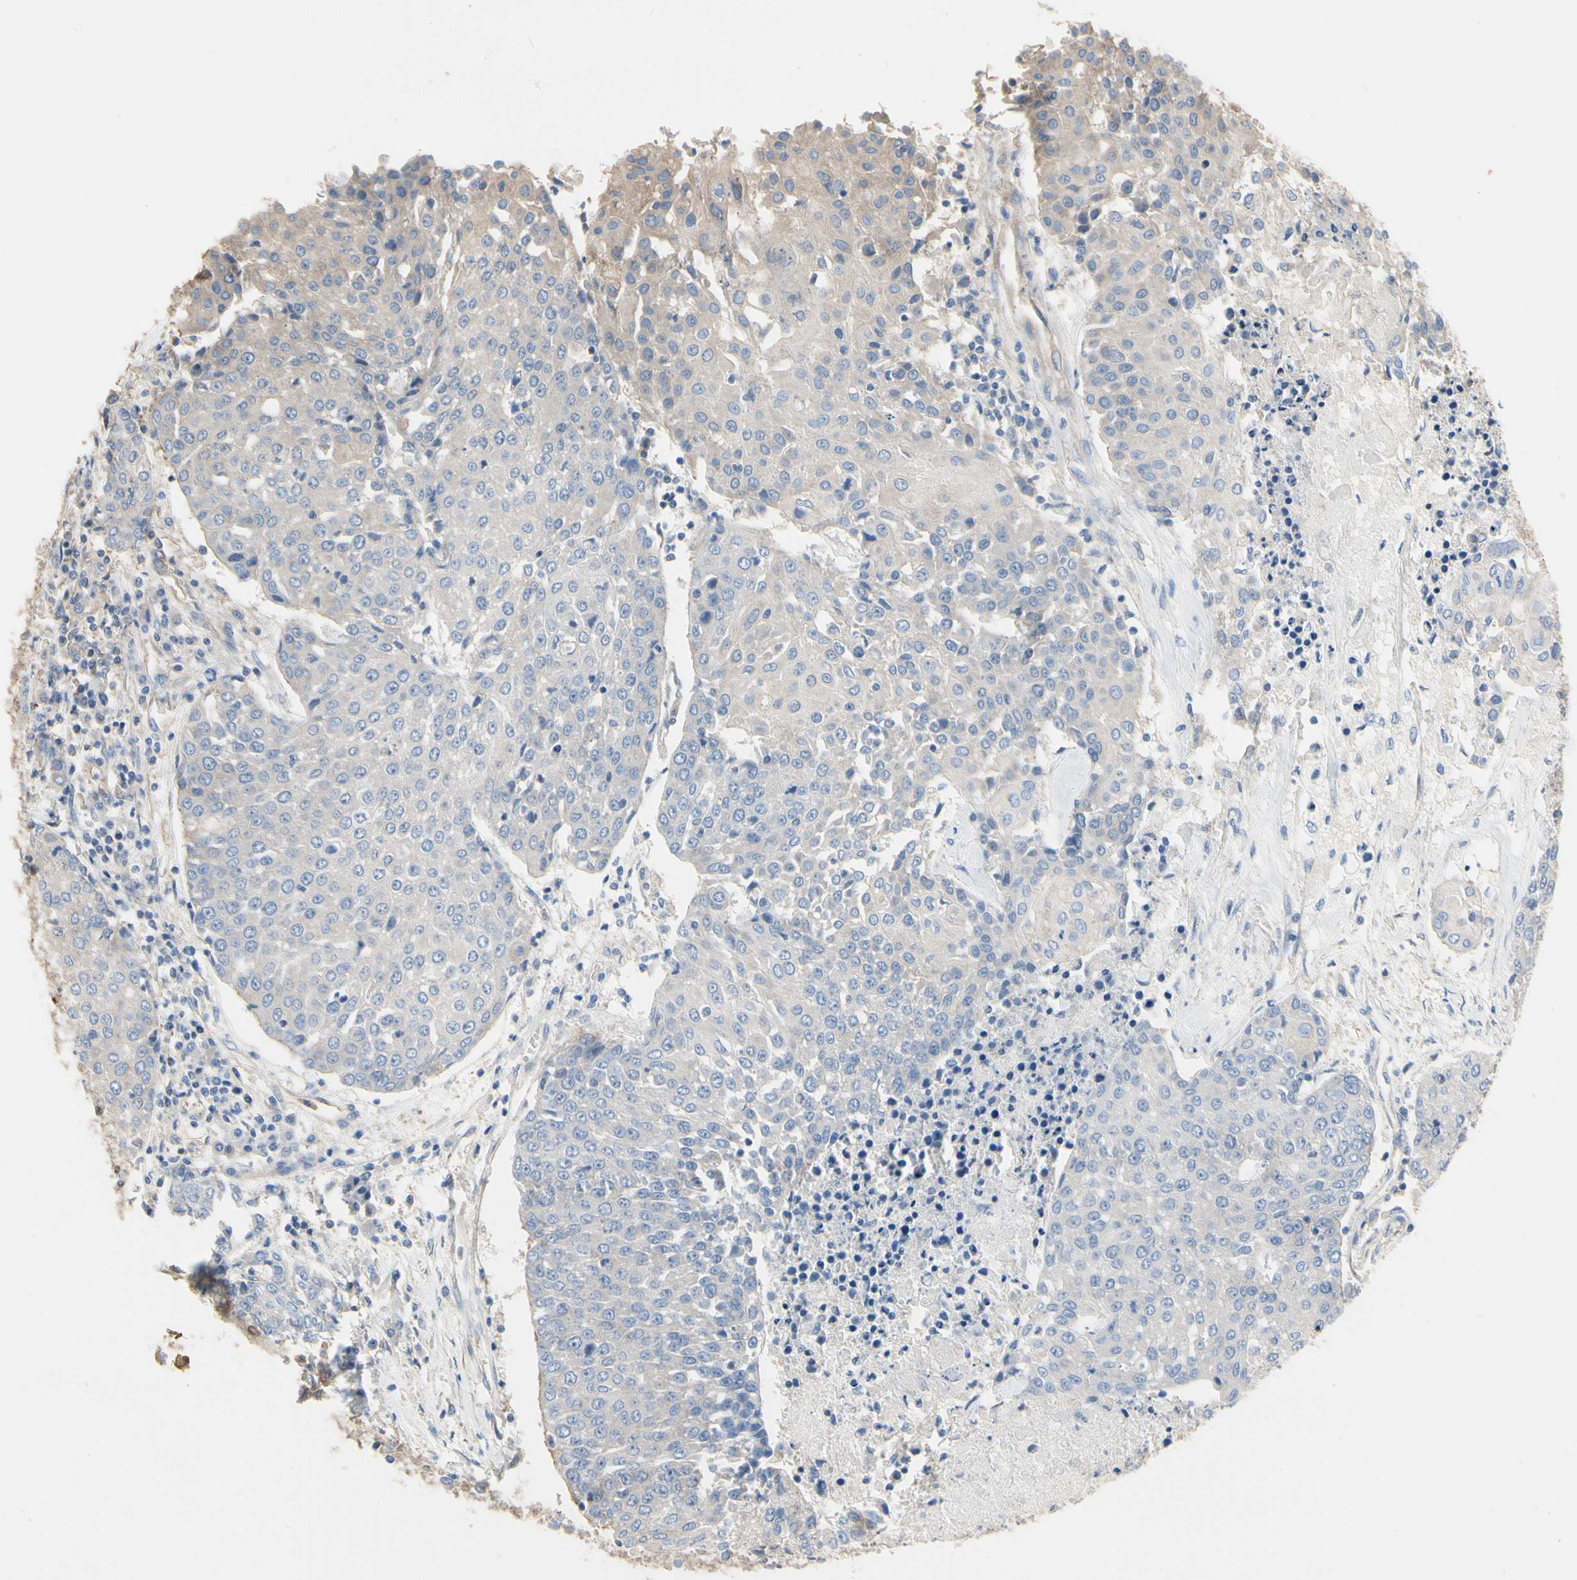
{"staining": {"intensity": "weak", "quantity": "<25%", "location": "cytoplasmic/membranous"}, "tissue": "urothelial cancer", "cell_type": "Tumor cells", "image_type": "cancer", "snomed": [{"axis": "morphology", "description": "Urothelial carcinoma, High grade"}, {"axis": "topography", "description": "Urinary bladder"}], "caption": "Tumor cells are negative for protein expression in human high-grade urothelial carcinoma.", "gene": "PDZK1", "patient": {"sex": "female", "age": 85}}